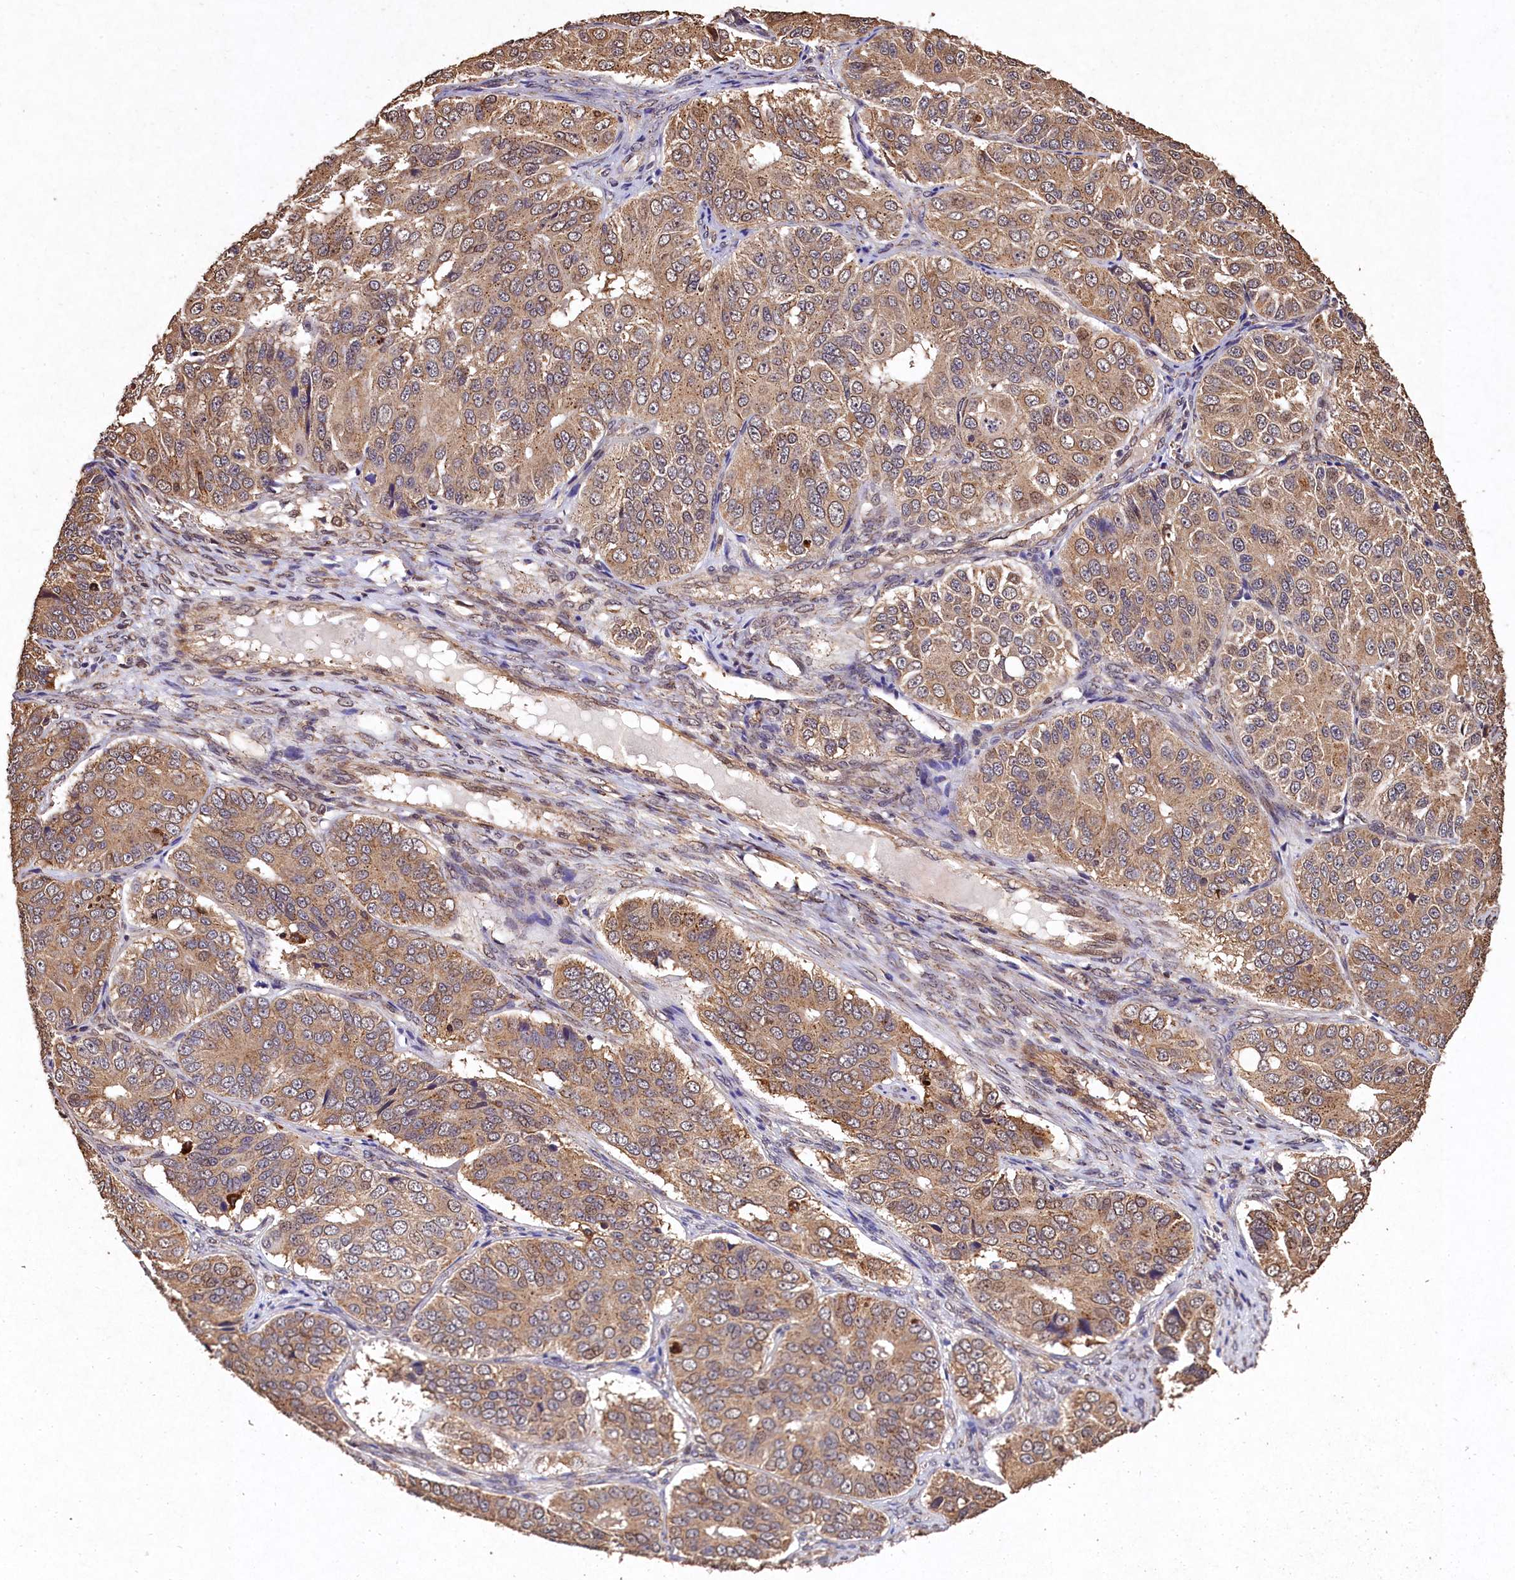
{"staining": {"intensity": "moderate", "quantity": ">75%", "location": "cytoplasmic/membranous"}, "tissue": "ovarian cancer", "cell_type": "Tumor cells", "image_type": "cancer", "snomed": [{"axis": "morphology", "description": "Carcinoma, endometroid"}, {"axis": "topography", "description": "Ovary"}], "caption": "Protein expression analysis of human ovarian cancer (endometroid carcinoma) reveals moderate cytoplasmic/membranous positivity in approximately >75% of tumor cells.", "gene": "LSM4", "patient": {"sex": "female", "age": 51}}